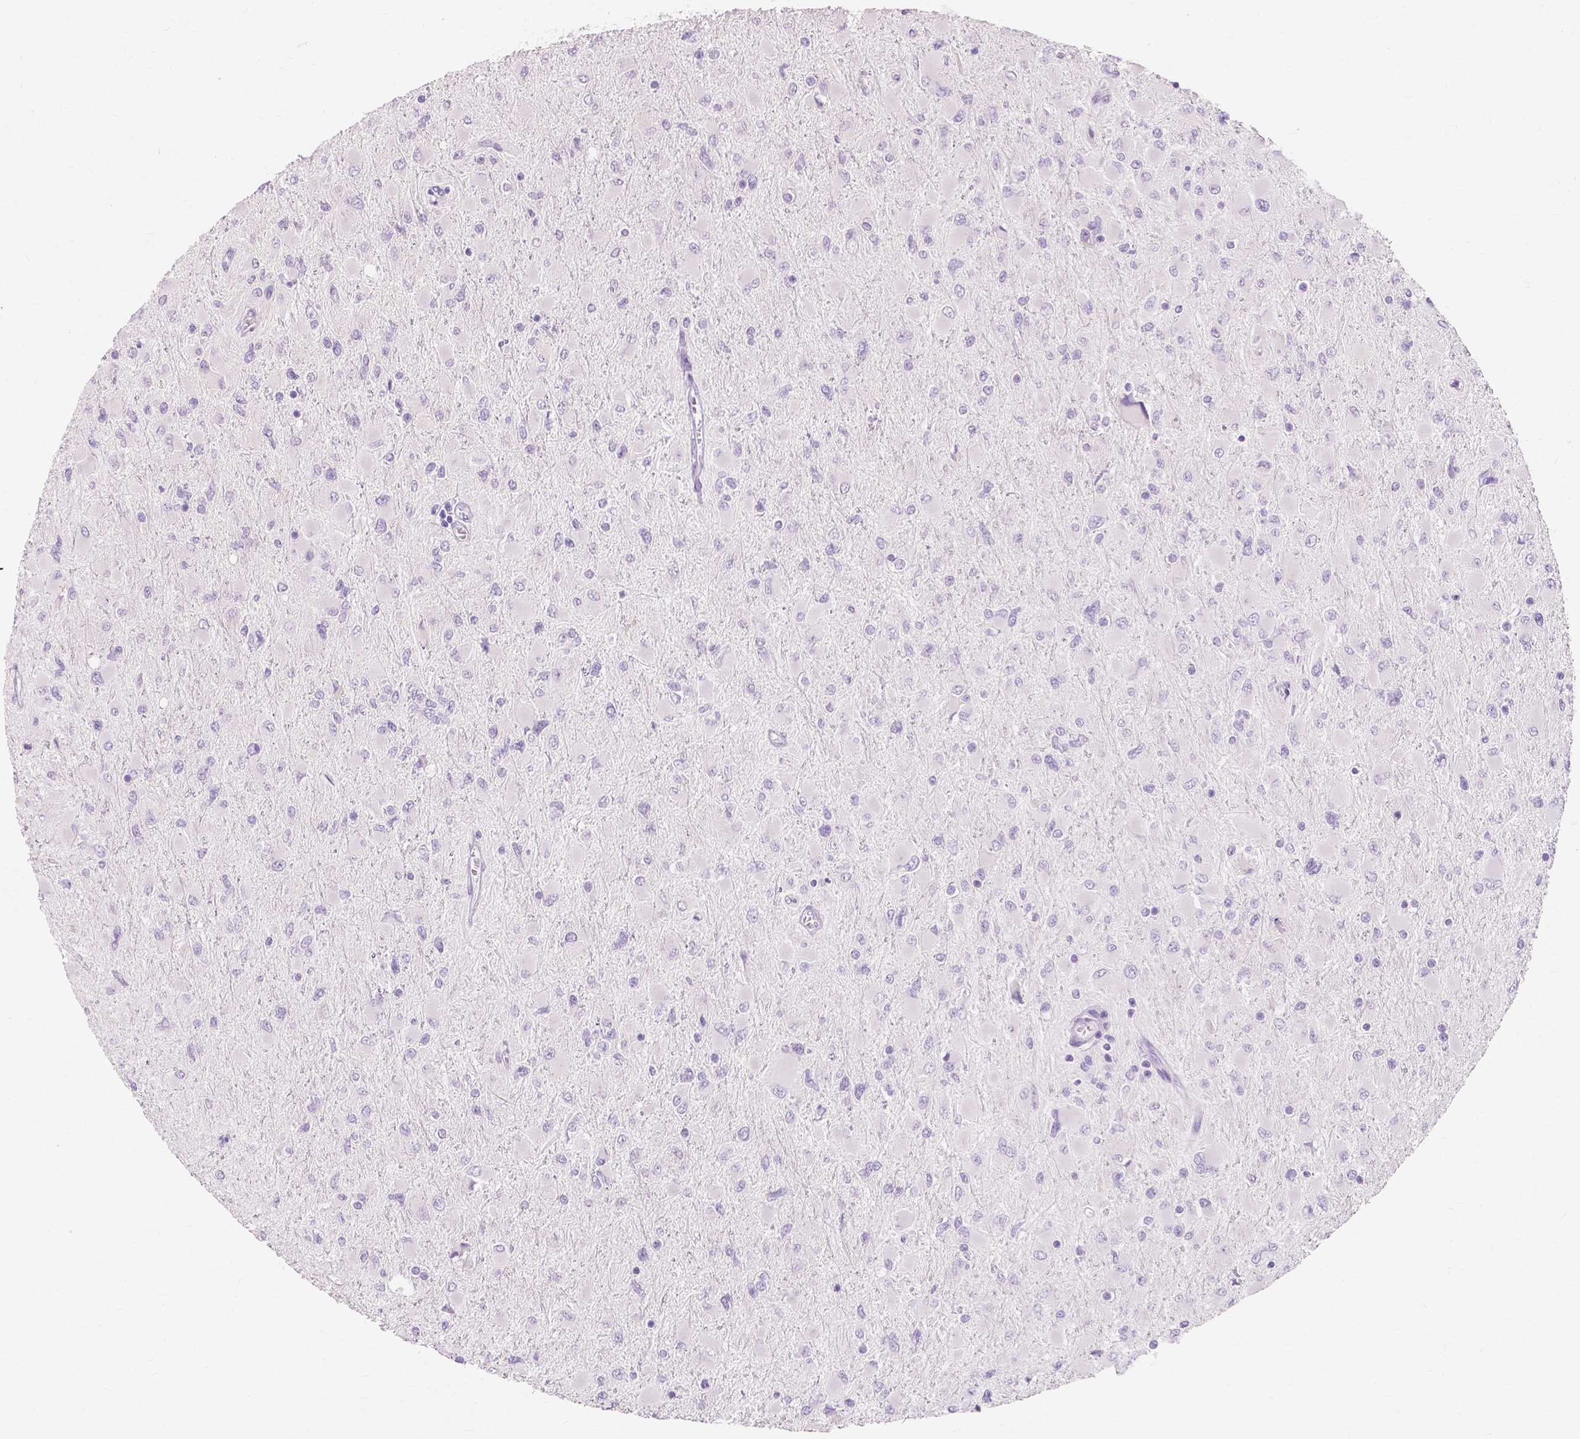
{"staining": {"intensity": "negative", "quantity": "none", "location": "none"}, "tissue": "glioma", "cell_type": "Tumor cells", "image_type": "cancer", "snomed": [{"axis": "morphology", "description": "Glioma, malignant, High grade"}, {"axis": "topography", "description": "Cerebral cortex"}], "caption": "The immunohistochemistry histopathology image has no significant positivity in tumor cells of malignant high-grade glioma tissue.", "gene": "MUC12", "patient": {"sex": "female", "age": 36}}